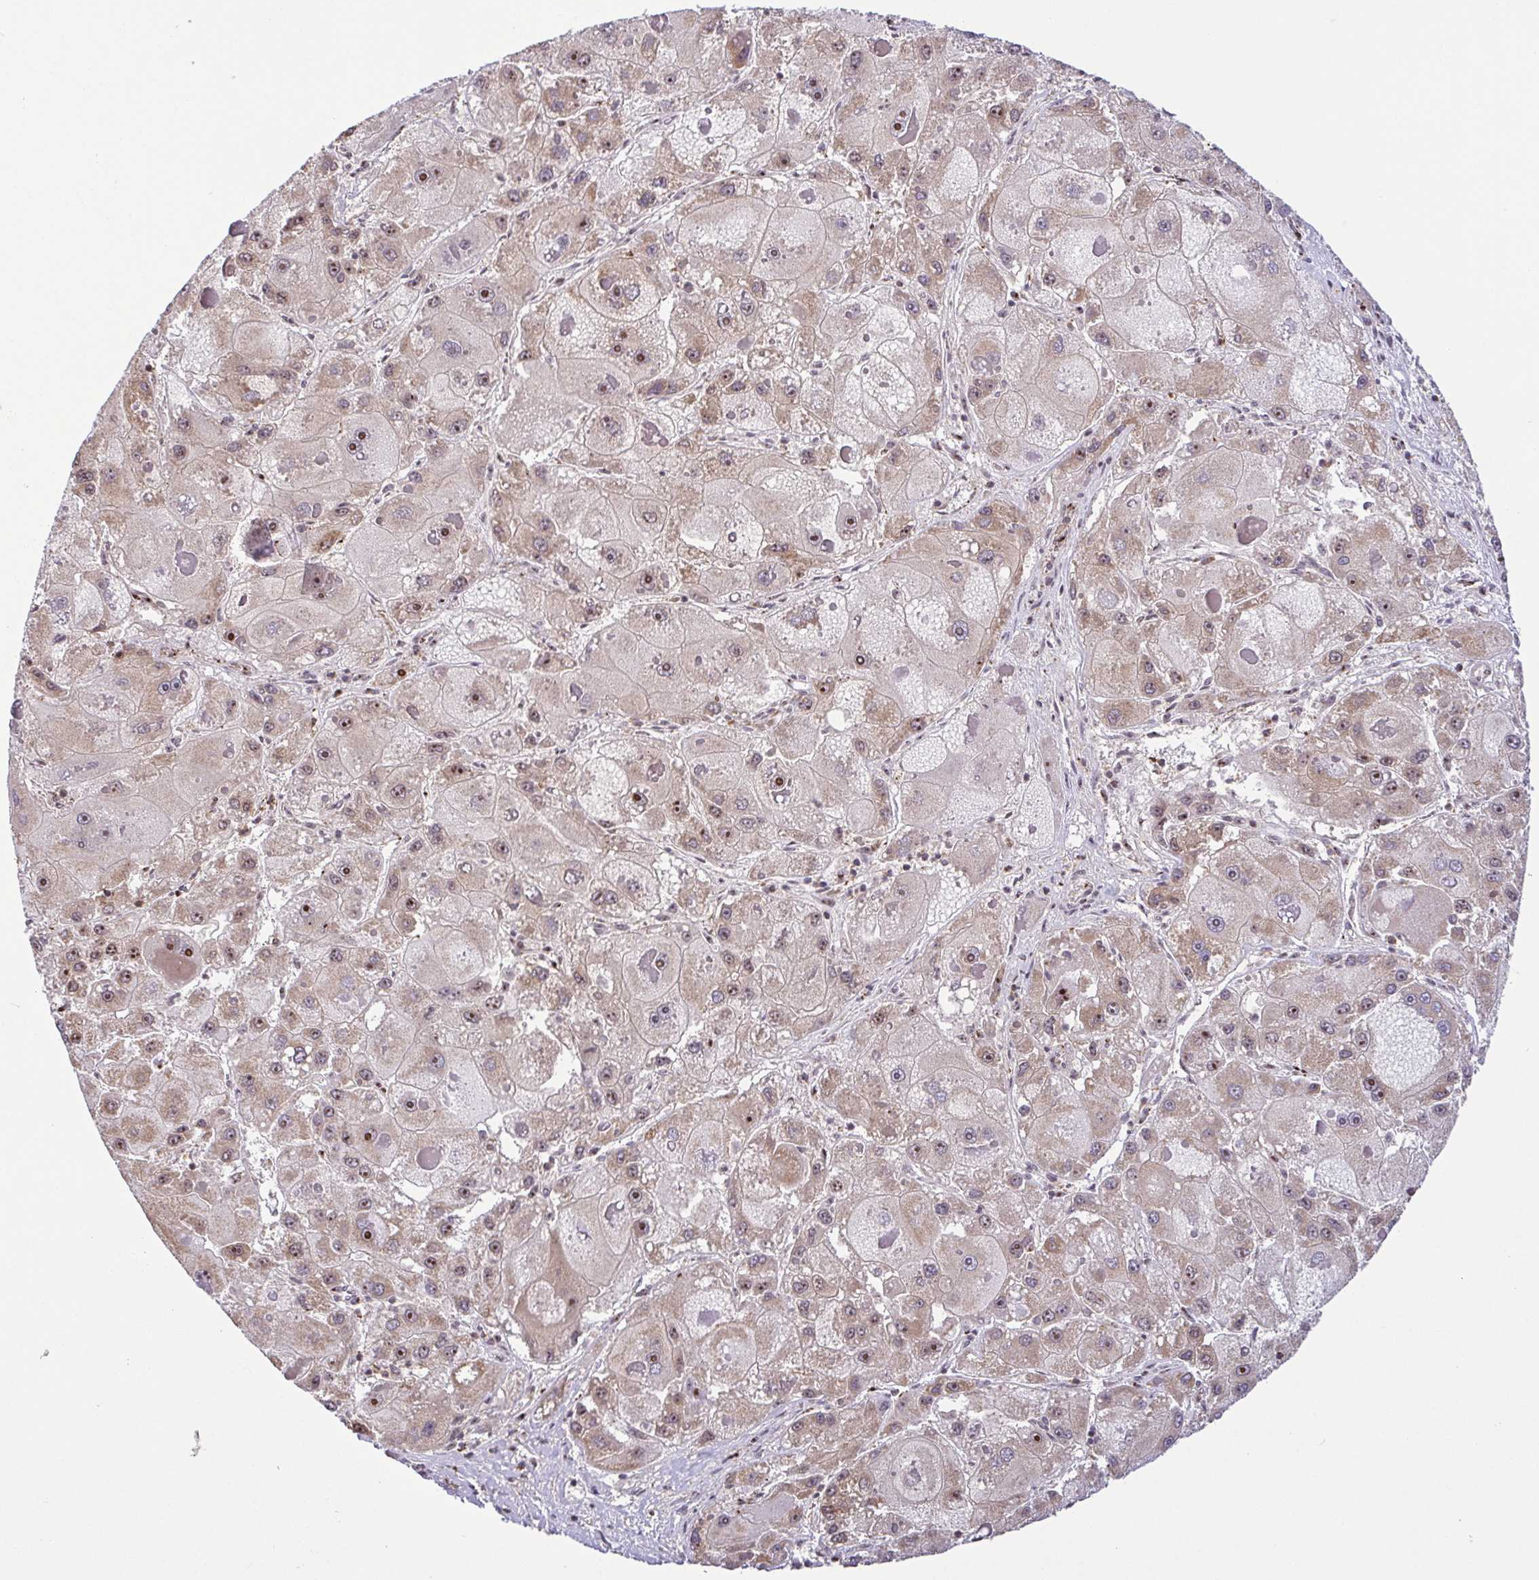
{"staining": {"intensity": "moderate", "quantity": "25%-75%", "location": "cytoplasmic/membranous,nuclear"}, "tissue": "liver cancer", "cell_type": "Tumor cells", "image_type": "cancer", "snomed": [{"axis": "morphology", "description": "Carcinoma, Hepatocellular, NOS"}, {"axis": "topography", "description": "Liver"}], "caption": "Immunohistochemical staining of human hepatocellular carcinoma (liver) shows medium levels of moderate cytoplasmic/membranous and nuclear staining in about 25%-75% of tumor cells.", "gene": "RSL24D1", "patient": {"sex": "female", "age": 73}}